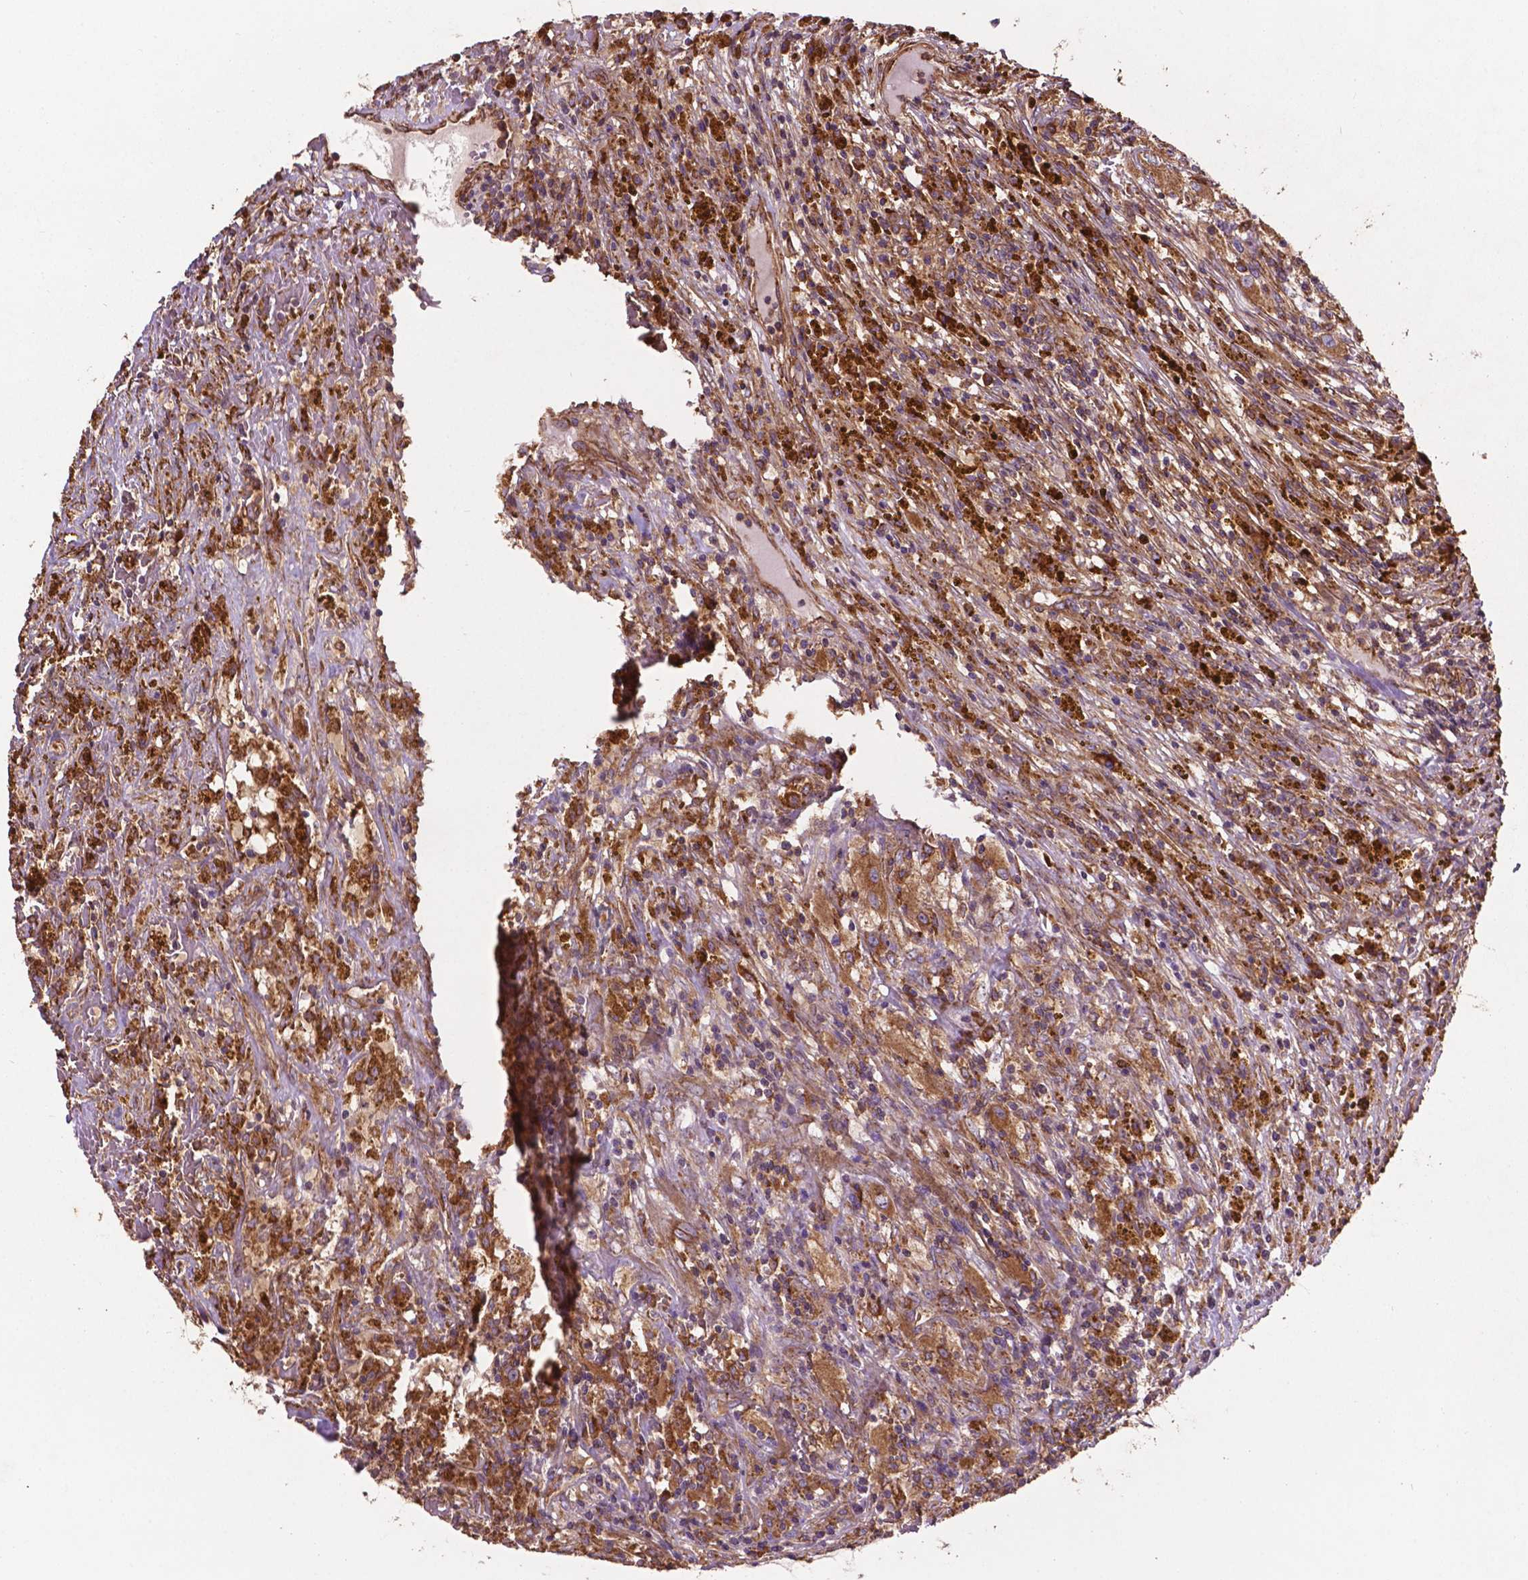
{"staining": {"intensity": "moderate", "quantity": ">75%", "location": "cytoplasmic/membranous"}, "tissue": "renal cancer", "cell_type": "Tumor cells", "image_type": "cancer", "snomed": [{"axis": "morphology", "description": "Adenocarcinoma, NOS"}, {"axis": "topography", "description": "Kidney"}], "caption": "Tumor cells display moderate cytoplasmic/membranous staining in approximately >75% of cells in renal cancer (adenocarcinoma).", "gene": "CCDC71L", "patient": {"sex": "female", "age": 67}}